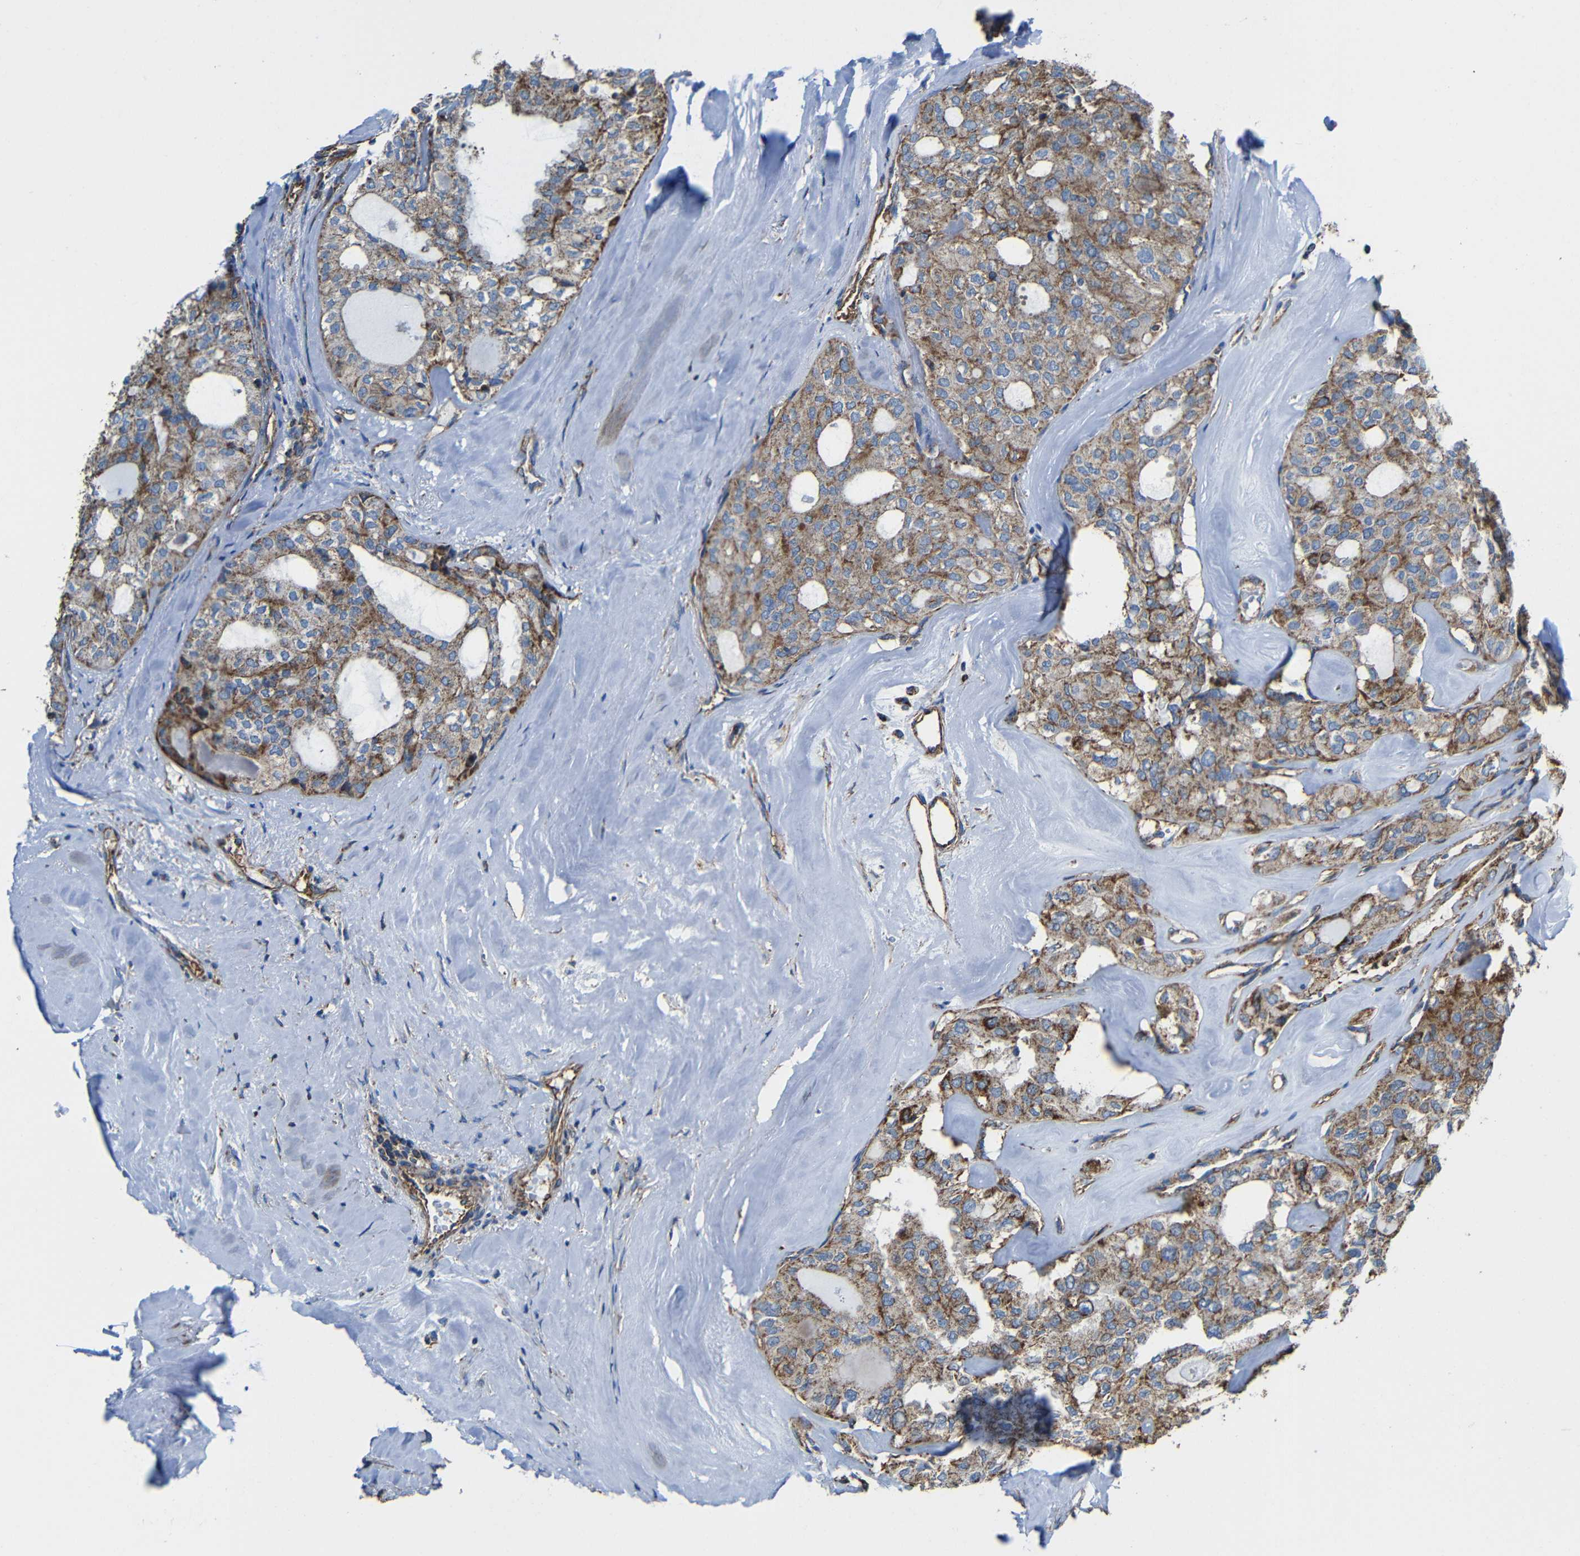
{"staining": {"intensity": "moderate", "quantity": ">75%", "location": "cytoplasmic/membranous"}, "tissue": "thyroid cancer", "cell_type": "Tumor cells", "image_type": "cancer", "snomed": [{"axis": "morphology", "description": "Follicular adenoma carcinoma, NOS"}, {"axis": "topography", "description": "Thyroid gland"}], "caption": "DAB immunohistochemical staining of human thyroid follicular adenoma carcinoma displays moderate cytoplasmic/membranous protein expression in approximately >75% of tumor cells. The staining is performed using DAB brown chromogen to label protein expression. The nuclei are counter-stained blue using hematoxylin.", "gene": "INTS6L", "patient": {"sex": "male", "age": 75}}